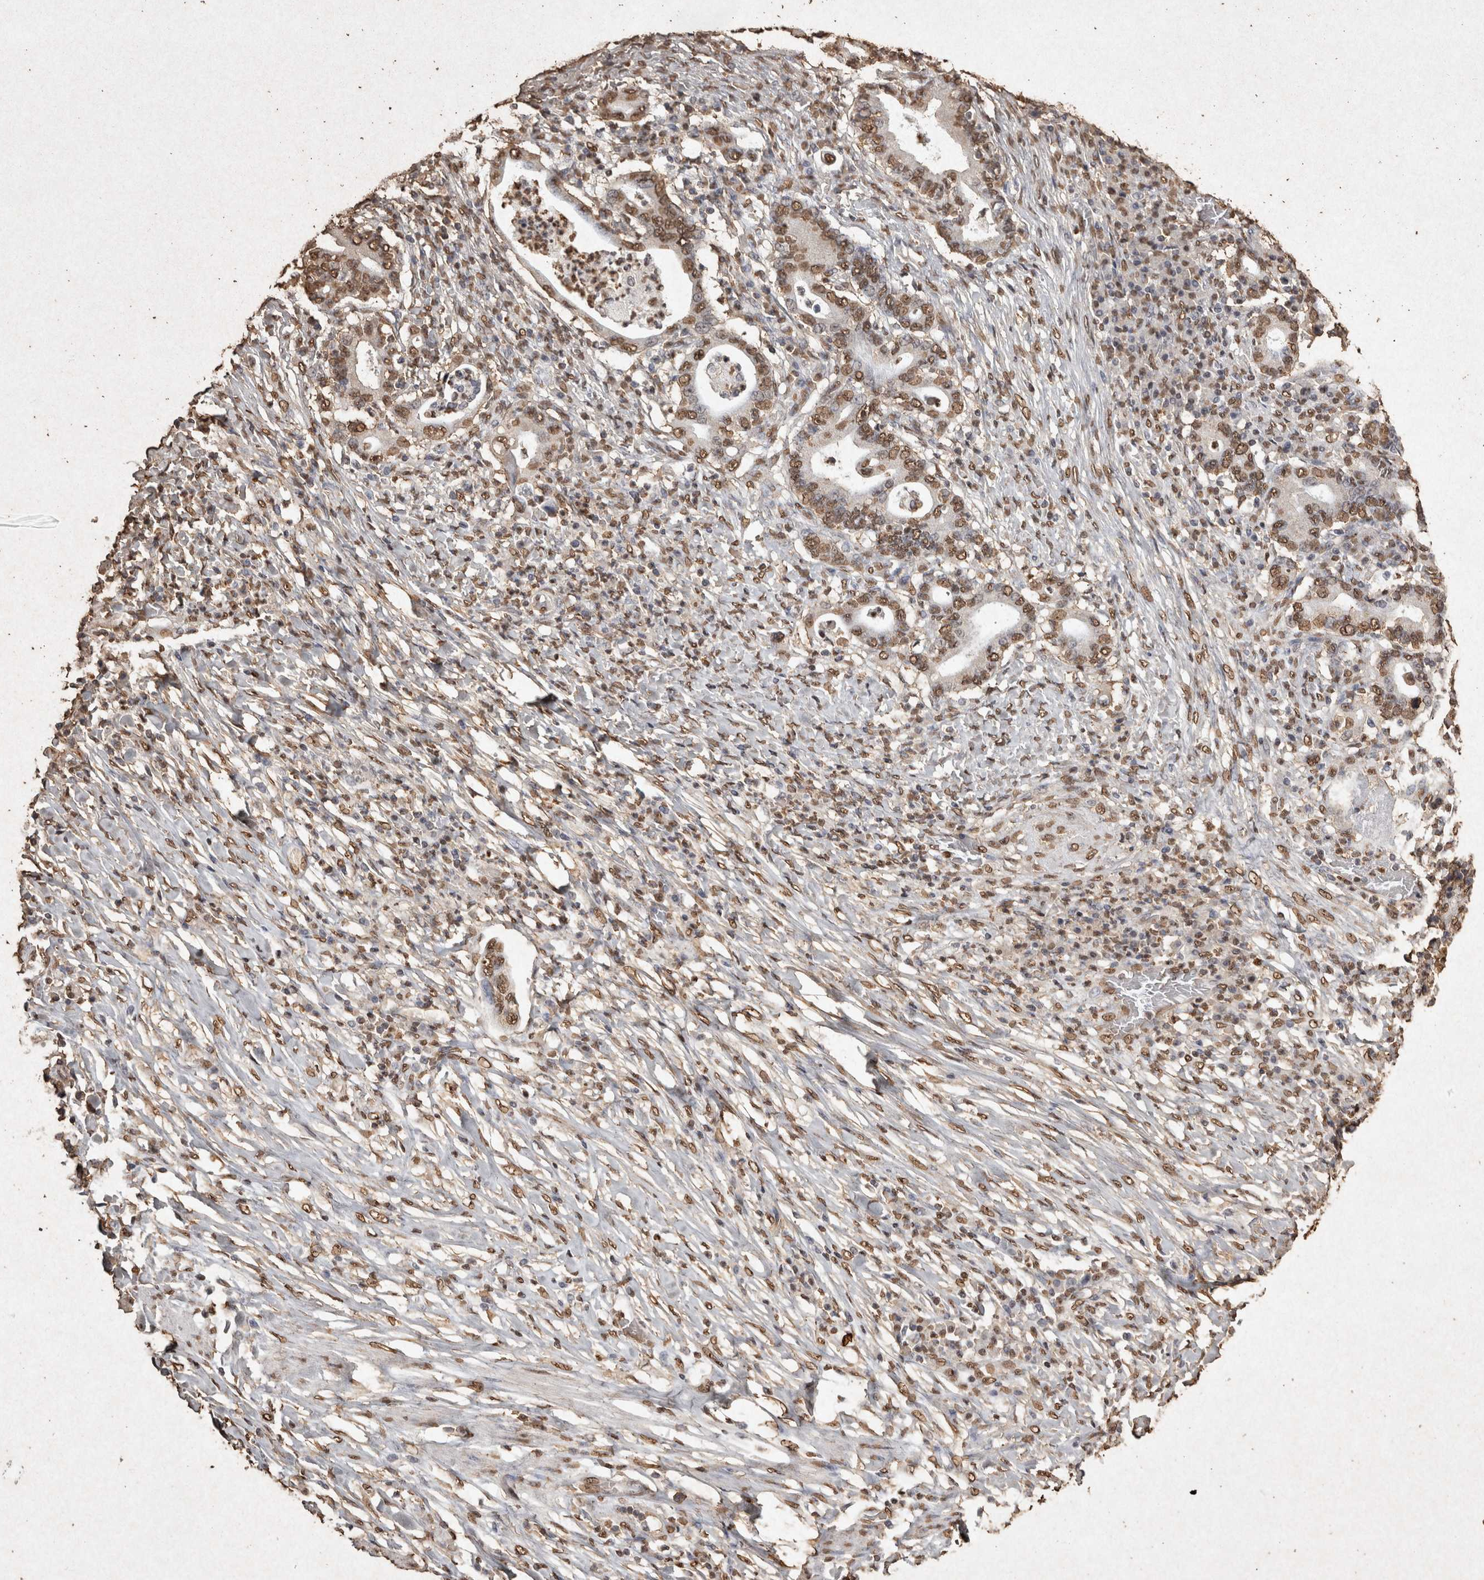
{"staining": {"intensity": "moderate", "quantity": ">75%", "location": "nuclear"}, "tissue": "stomach cancer", "cell_type": "Tumor cells", "image_type": "cancer", "snomed": [{"axis": "morphology", "description": "Normal tissue, NOS"}, {"axis": "morphology", "description": "Adenocarcinoma, NOS"}, {"axis": "topography", "description": "Esophagus"}, {"axis": "topography", "description": "Stomach, upper"}, {"axis": "topography", "description": "Peripheral nerve tissue"}], "caption": "A photomicrograph of stomach cancer (adenocarcinoma) stained for a protein demonstrates moderate nuclear brown staining in tumor cells.", "gene": "FSTL3", "patient": {"sex": "male", "age": 62}}